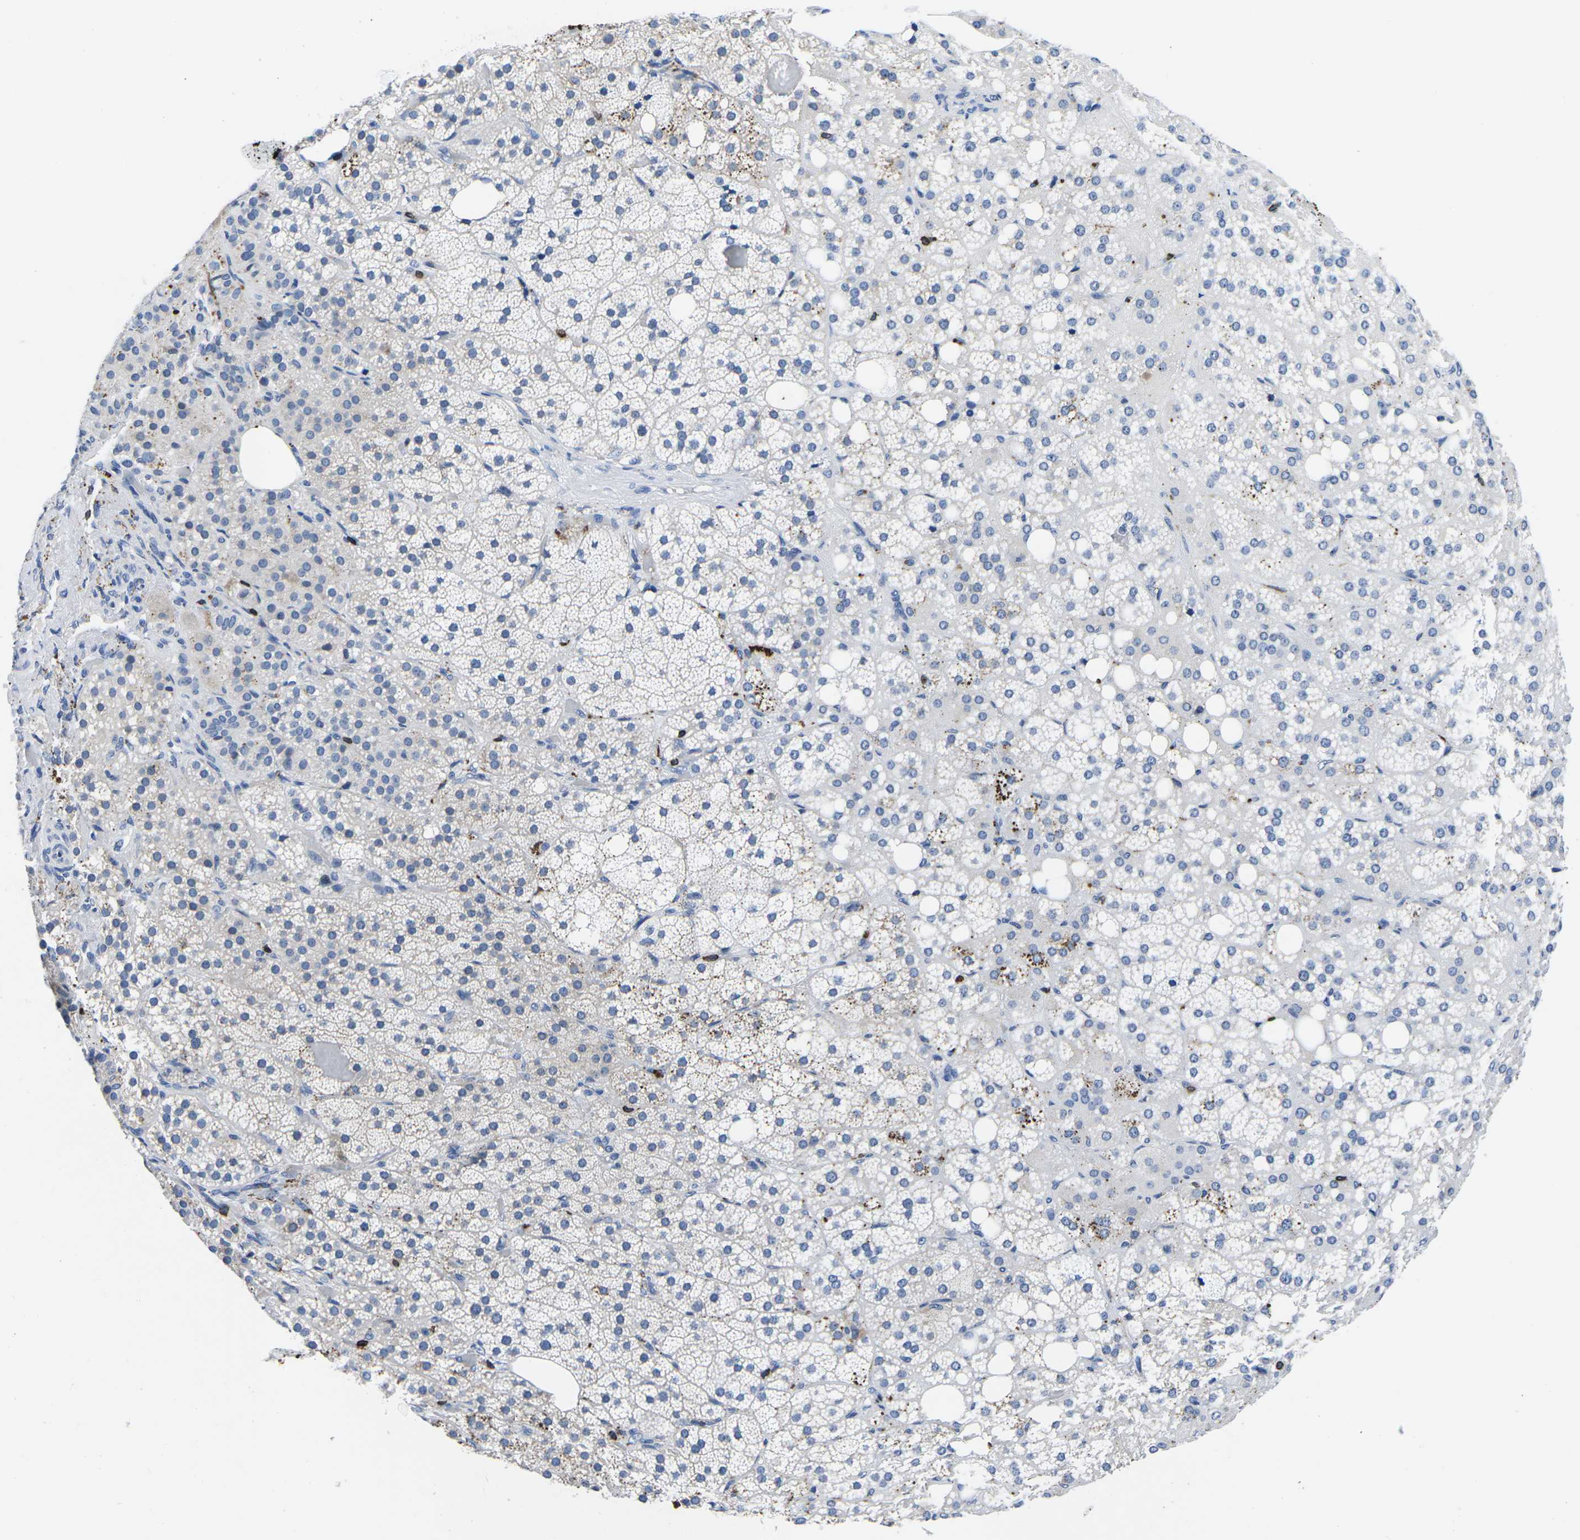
{"staining": {"intensity": "moderate", "quantity": "<25%", "location": "cytoplasmic/membranous"}, "tissue": "adrenal gland", "cell_type": "Glandular cells", "image_type": "normal", "snomed": [{"axis": "morphology", "description": "Normal tissue, NOS"}, {"axis": "topography", "description": "Adrenal gland"}], "caption": "Immunohistochemical staining of benign human adrenal gland displays <25% levels of moderate cytoplasmic/membranous protein positivity in about <25% of glandular cells.", "gene": "CTSW", "patient": {"sex": "female", "age": 59}}